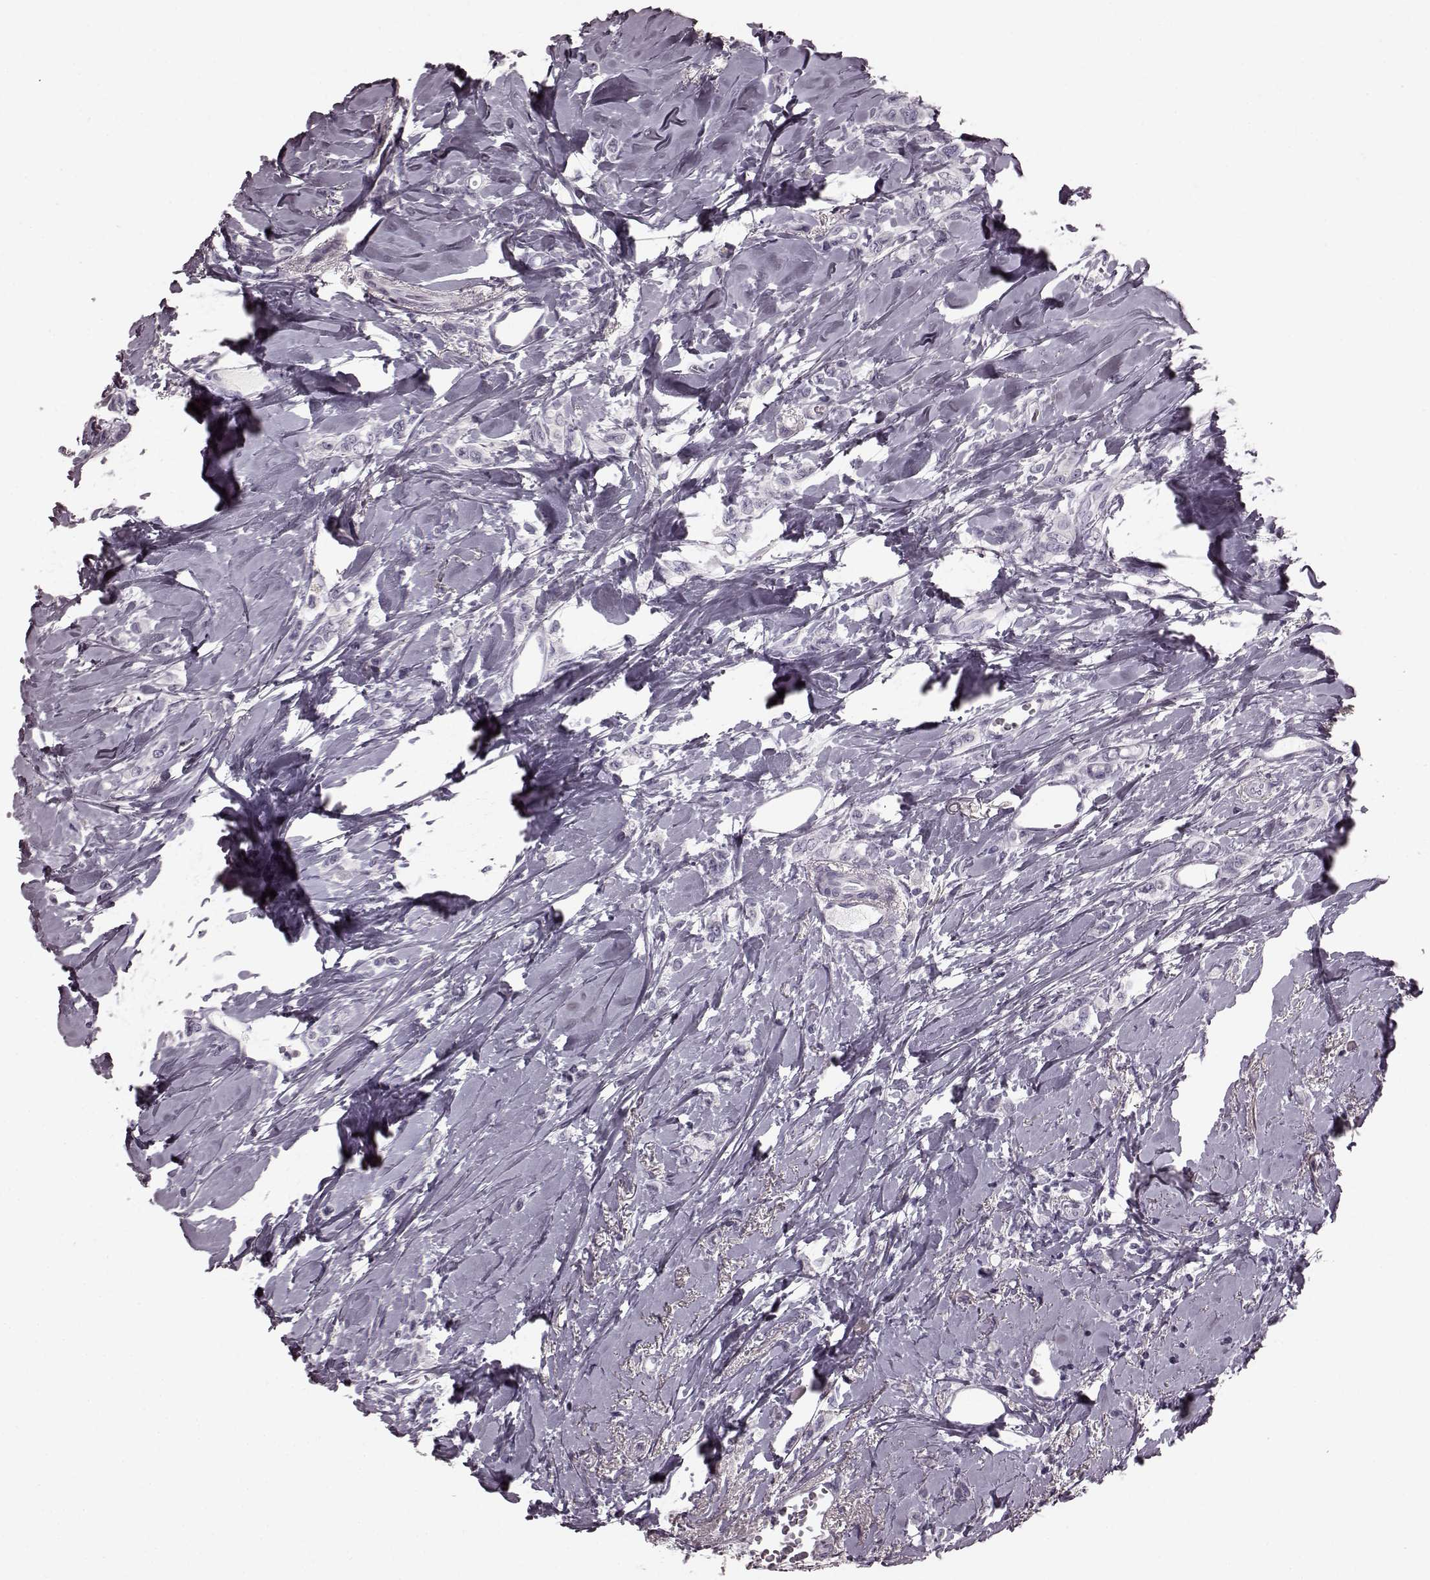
{"staining": {"intensity": "negative", "quantity": "none", "location": "none"}, "tissue": "breast cancer", "cell_type": "Tumor cells", "image_type": "cancer", "snomed": [{"axis": "morphology", "description": "Lobular carcinoma"}, {"axis": "topography", "description": "Breast"}], "caption": "An image of human breast cancer (lobular carcinoma) is negative for staining in tumor cells.", "gene": "TRPM1", "patient": {"sex": "female", "age": 66}}